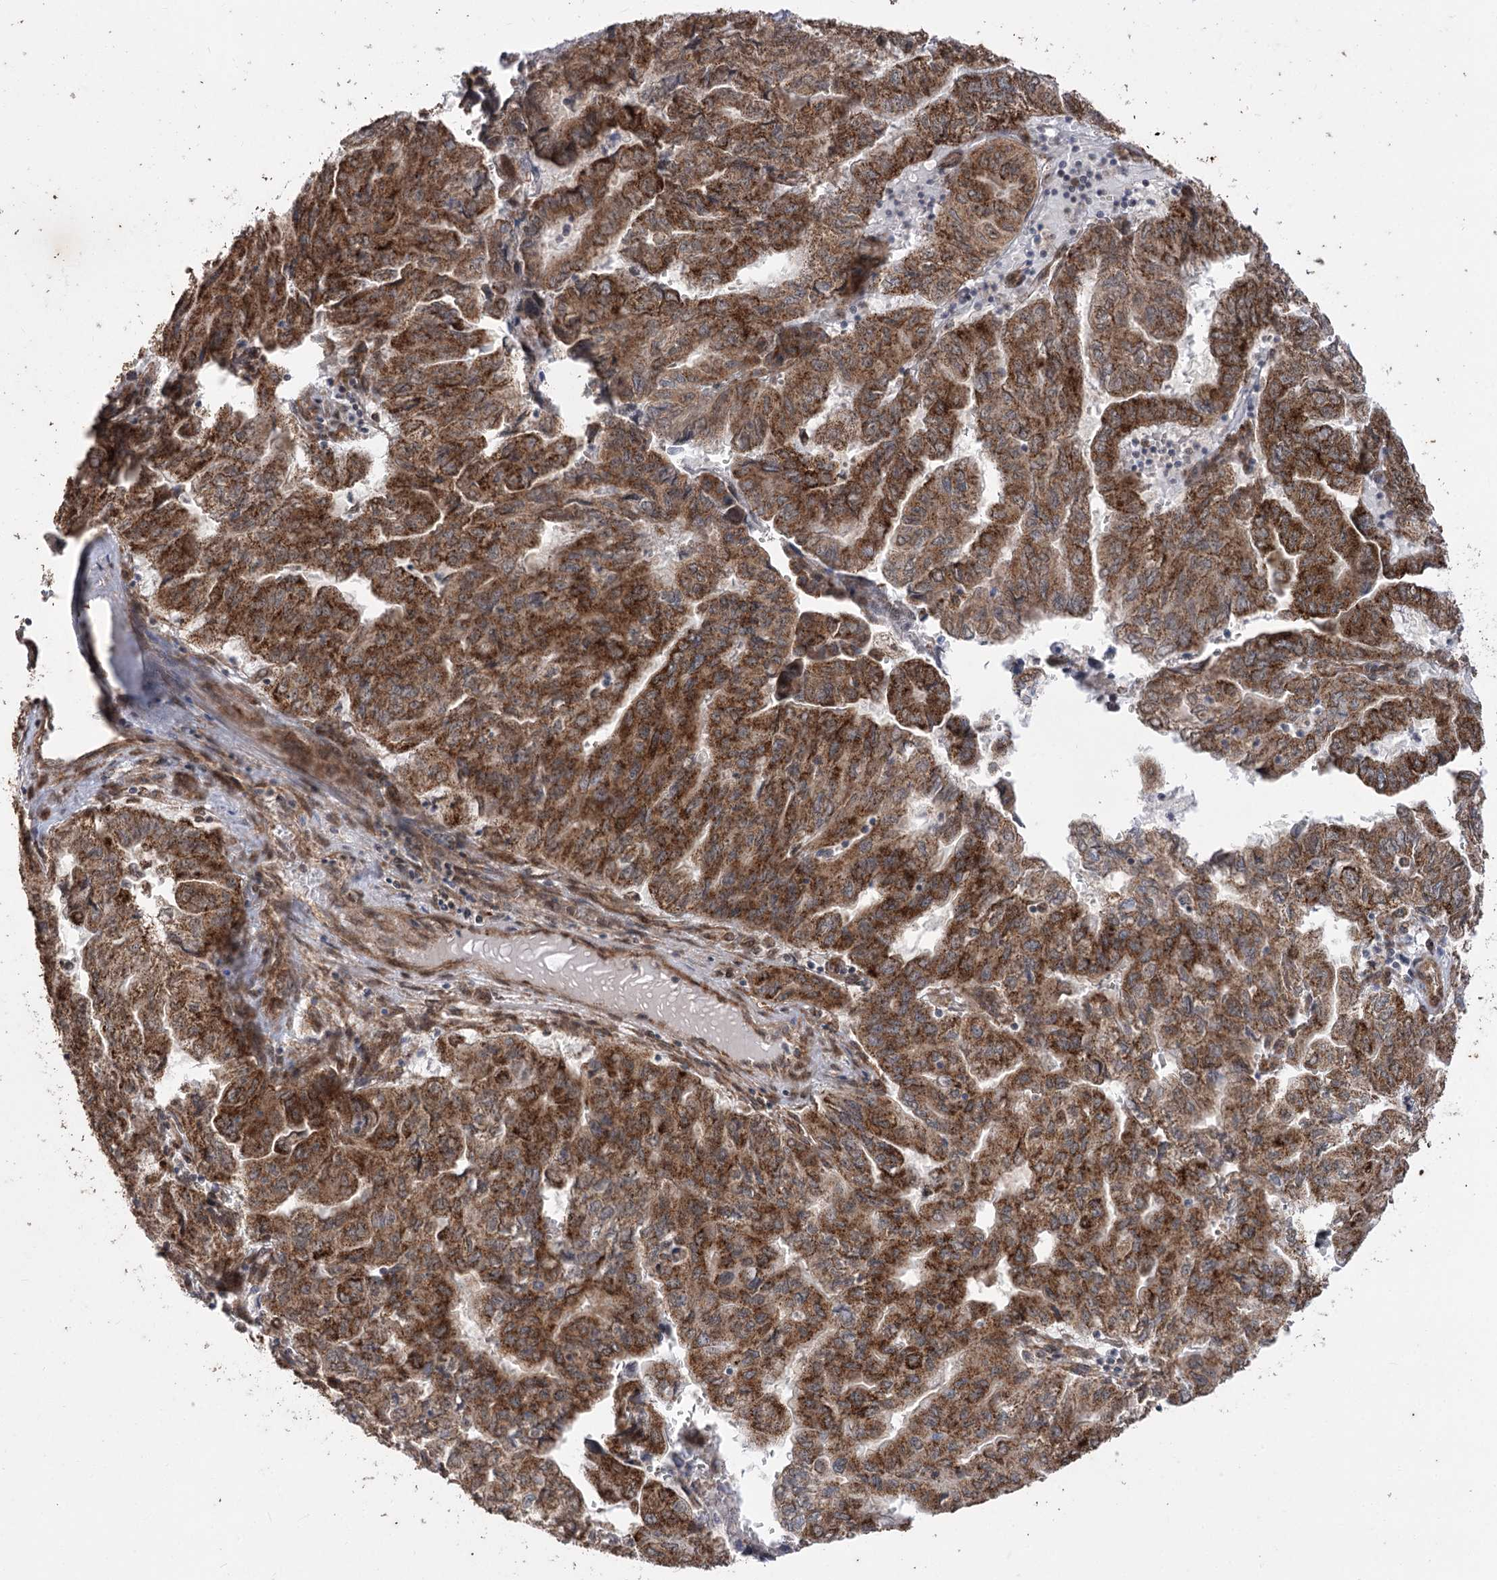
{"staining": {"intensity": "strong", "quantity": ">75%", "location": "cytoplasmic/membranous"}, "tissue": "pancreatic cancer", "cell_type": "Tumor cells", "image_type": "cancer", "snomed": [{"axis": "morphology", "description": "Adenocarcinoma, NOS"}, {"axis": "topography", "description": "Pancreas"}], "caption": "Immunohistochemical staining of human pancreatic cancer (adenocarcinoma) demonstrates high levels of strong cytoplasmic/membranous positivity in approximately >75% of tumor cells. The staining was performed using DAB, with brown indicating positive protein expression. Nuclei are stained blue with hematoxylin.", "gene": "ZSCAN23", "patient": {"sex": "male", "age": 51}}